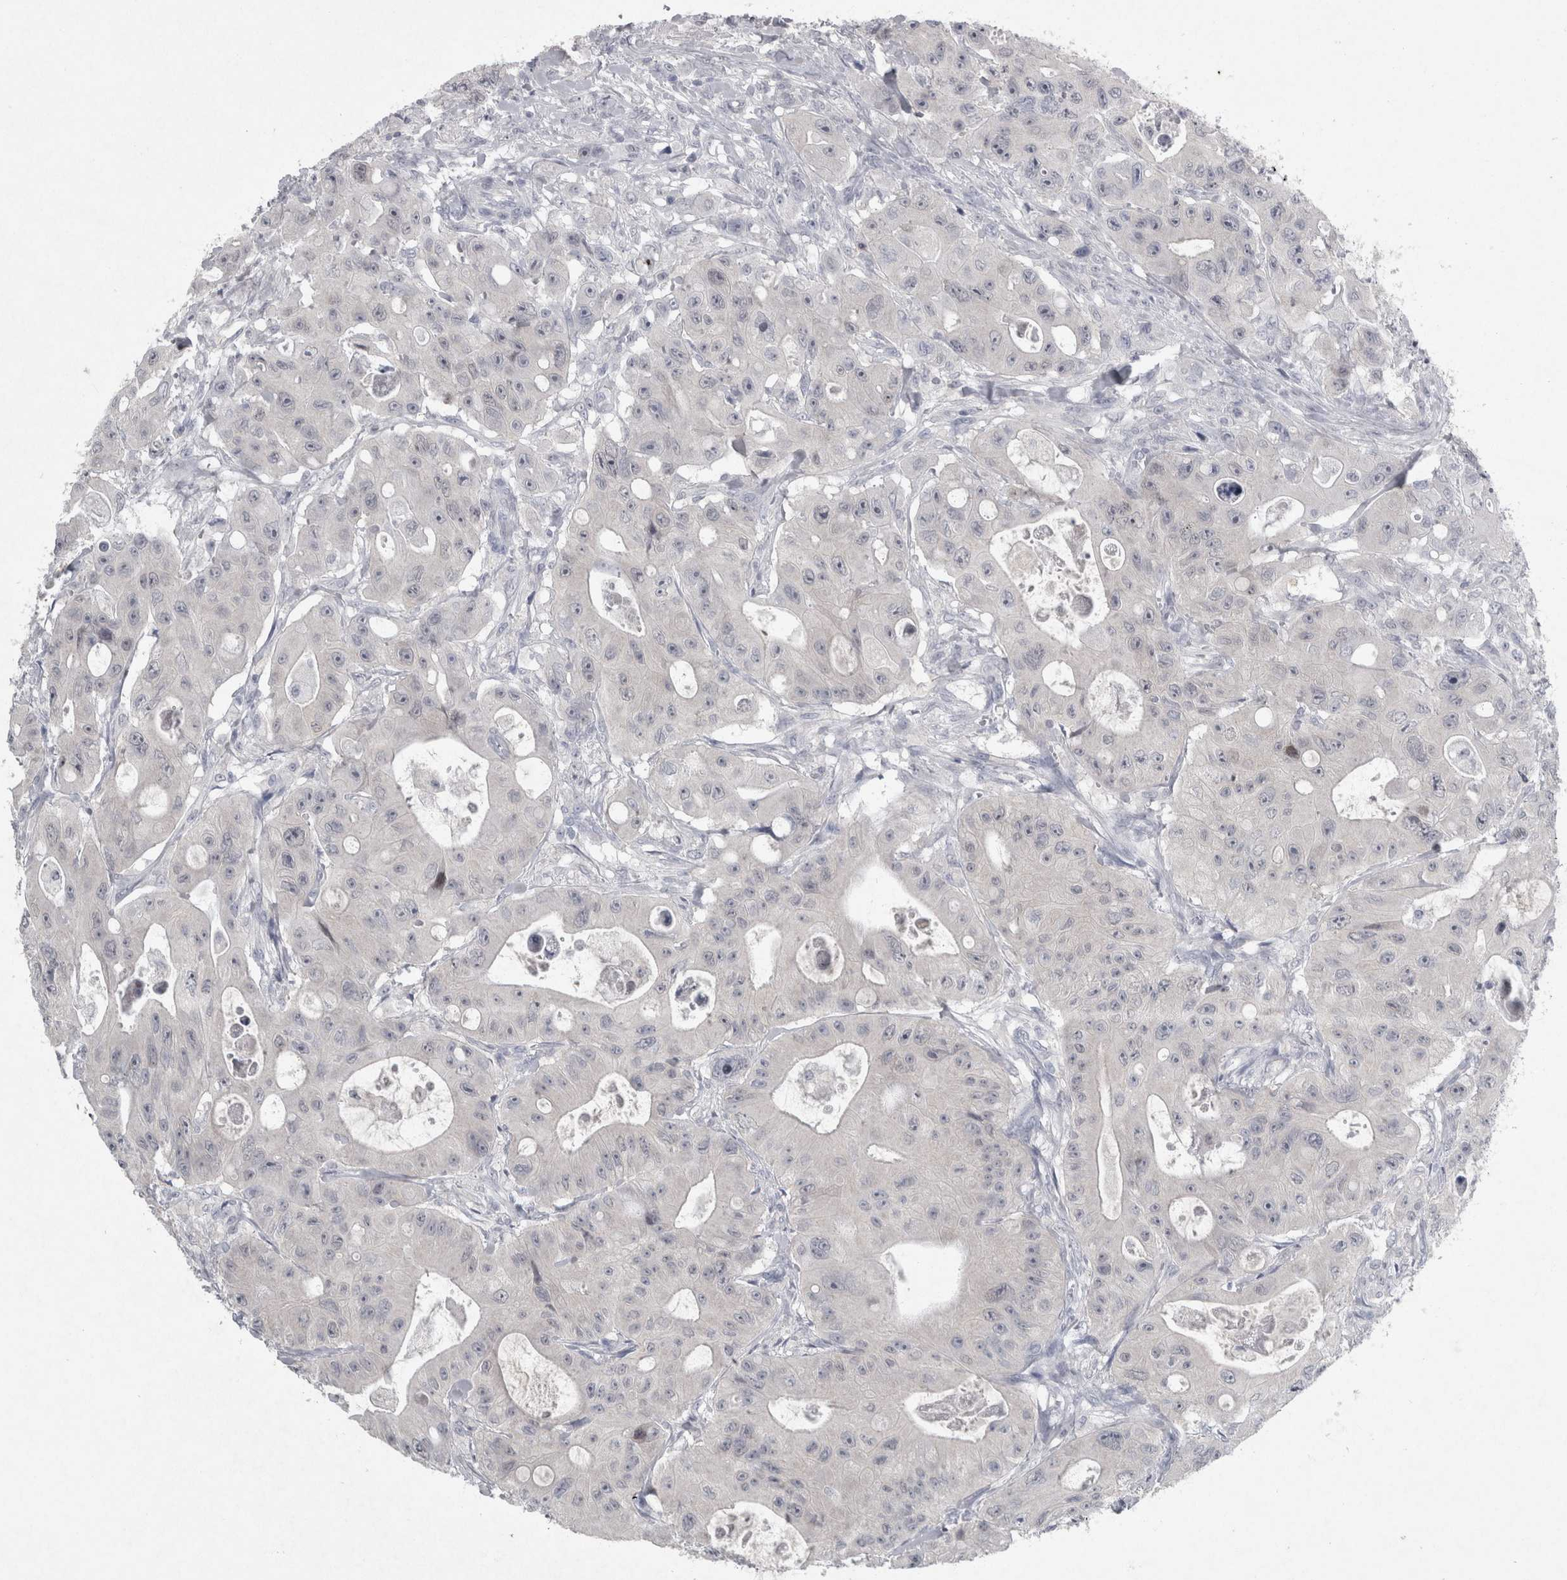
{"staining": {"intensity": "negative", "quantity": "none", "location": "none"}, "tissue": "colorectal cancer", "cell_type": "Tumor cells", "image_type": "cancer", "snomed": [{"axis": "morphology", "description": "Adenocarcinoma, NOS"}, {"axis": "topography", "description": "Colon"}], "caption": "The image displays no significant staining in tumor cells of colorectal cancer (adenocarcinoma).", "gene": "PDX1", "patient": {"sex": "female", "age": 46}}